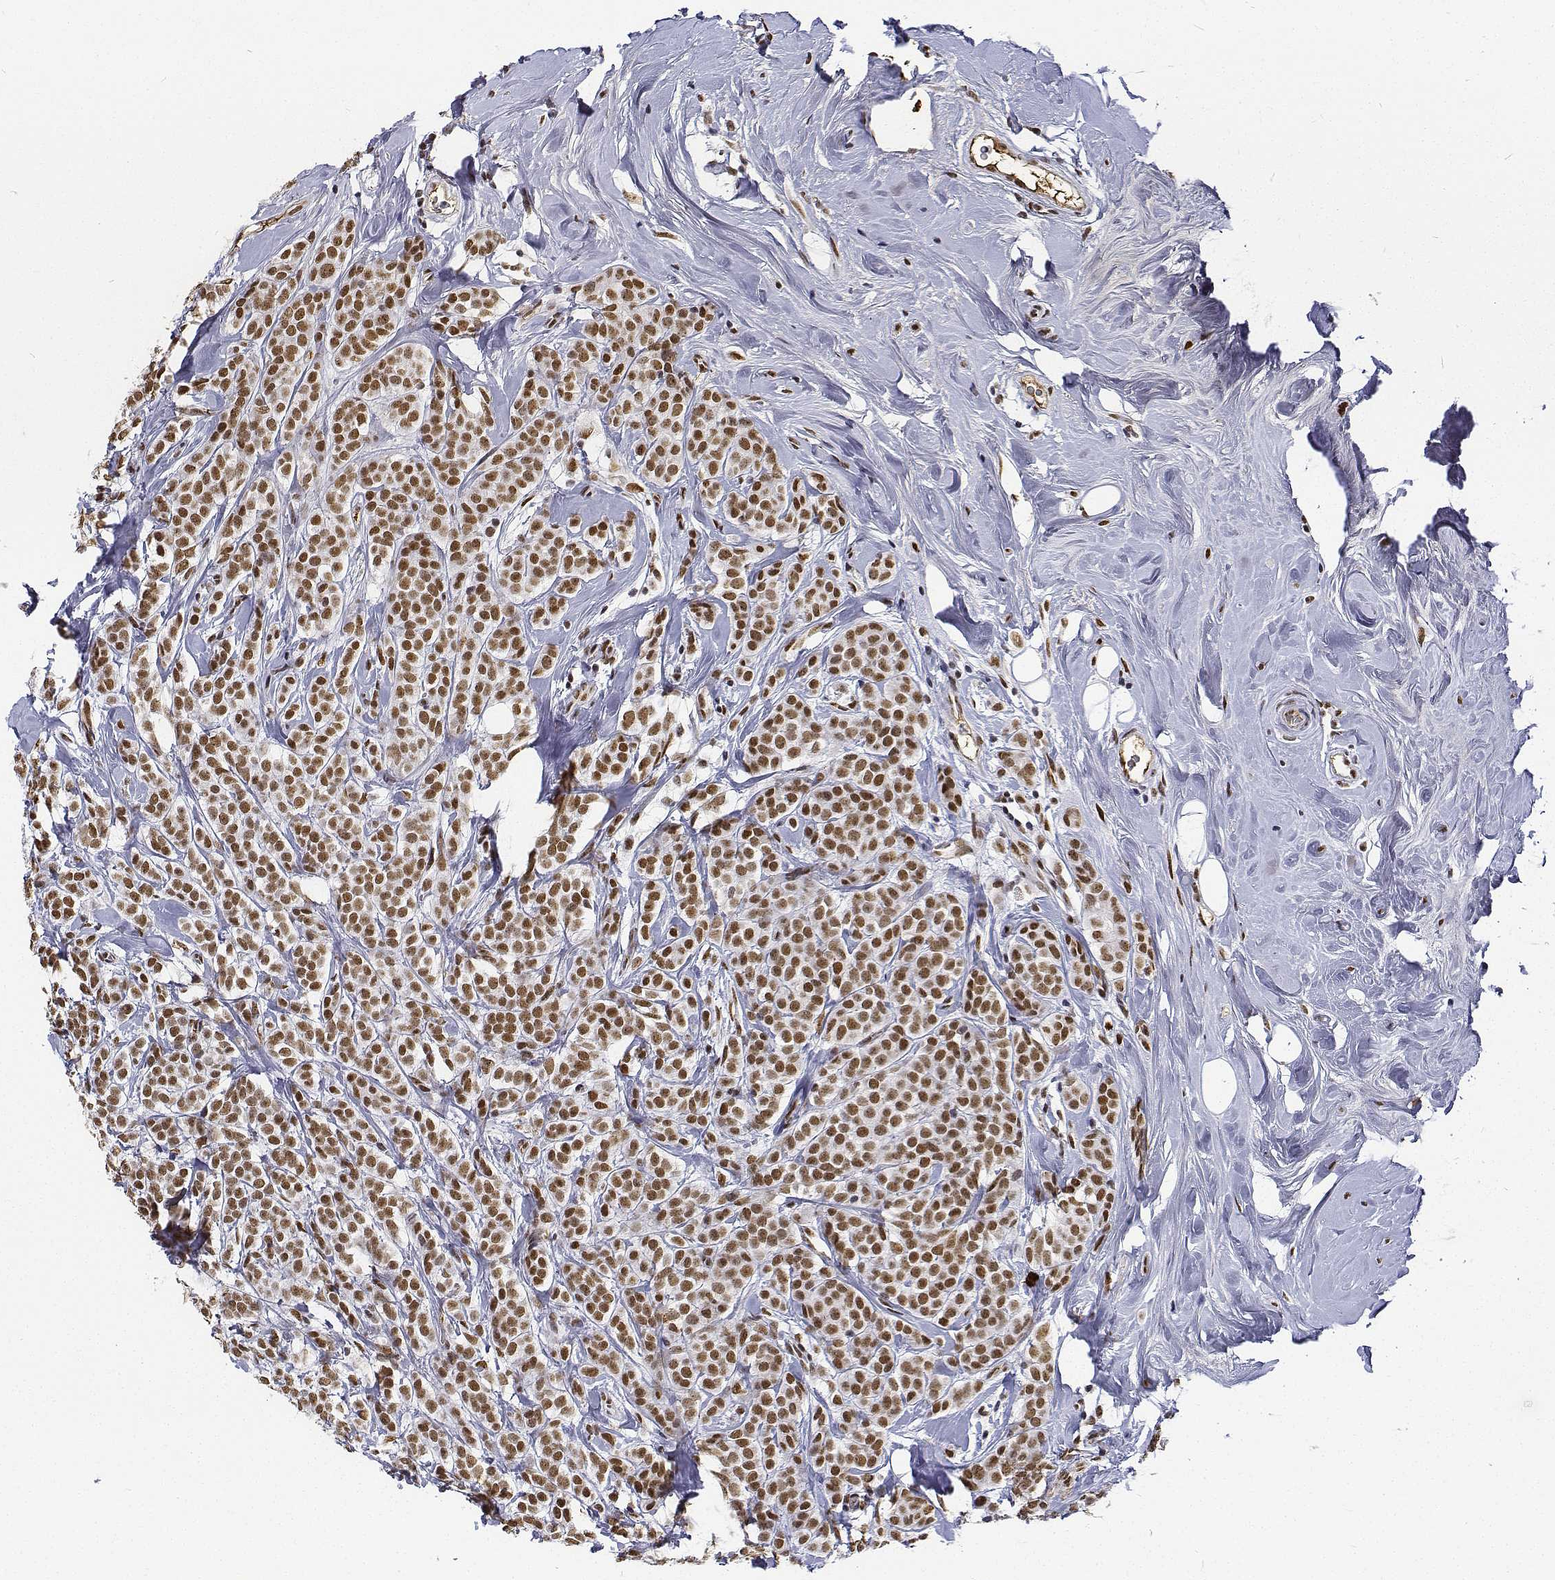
{"staining": {"intensity": "moderate", "quantity": ">75%", "location": "nuclear"}, "tissue": "breast cancer", "cell_type": "Tumor cells", "image_type": "cancer", "snomed": [{"axis": "morphology", "description": "Lobular carcinoma"}, {"axis": "topography", "description": "Breast"}], "caption": "Breast lobular carcinoma stained with a protein marker shows moderate staining in tumor cells.", "gene": "ATRX", "patient": {"sex": "female", "age": 49}}